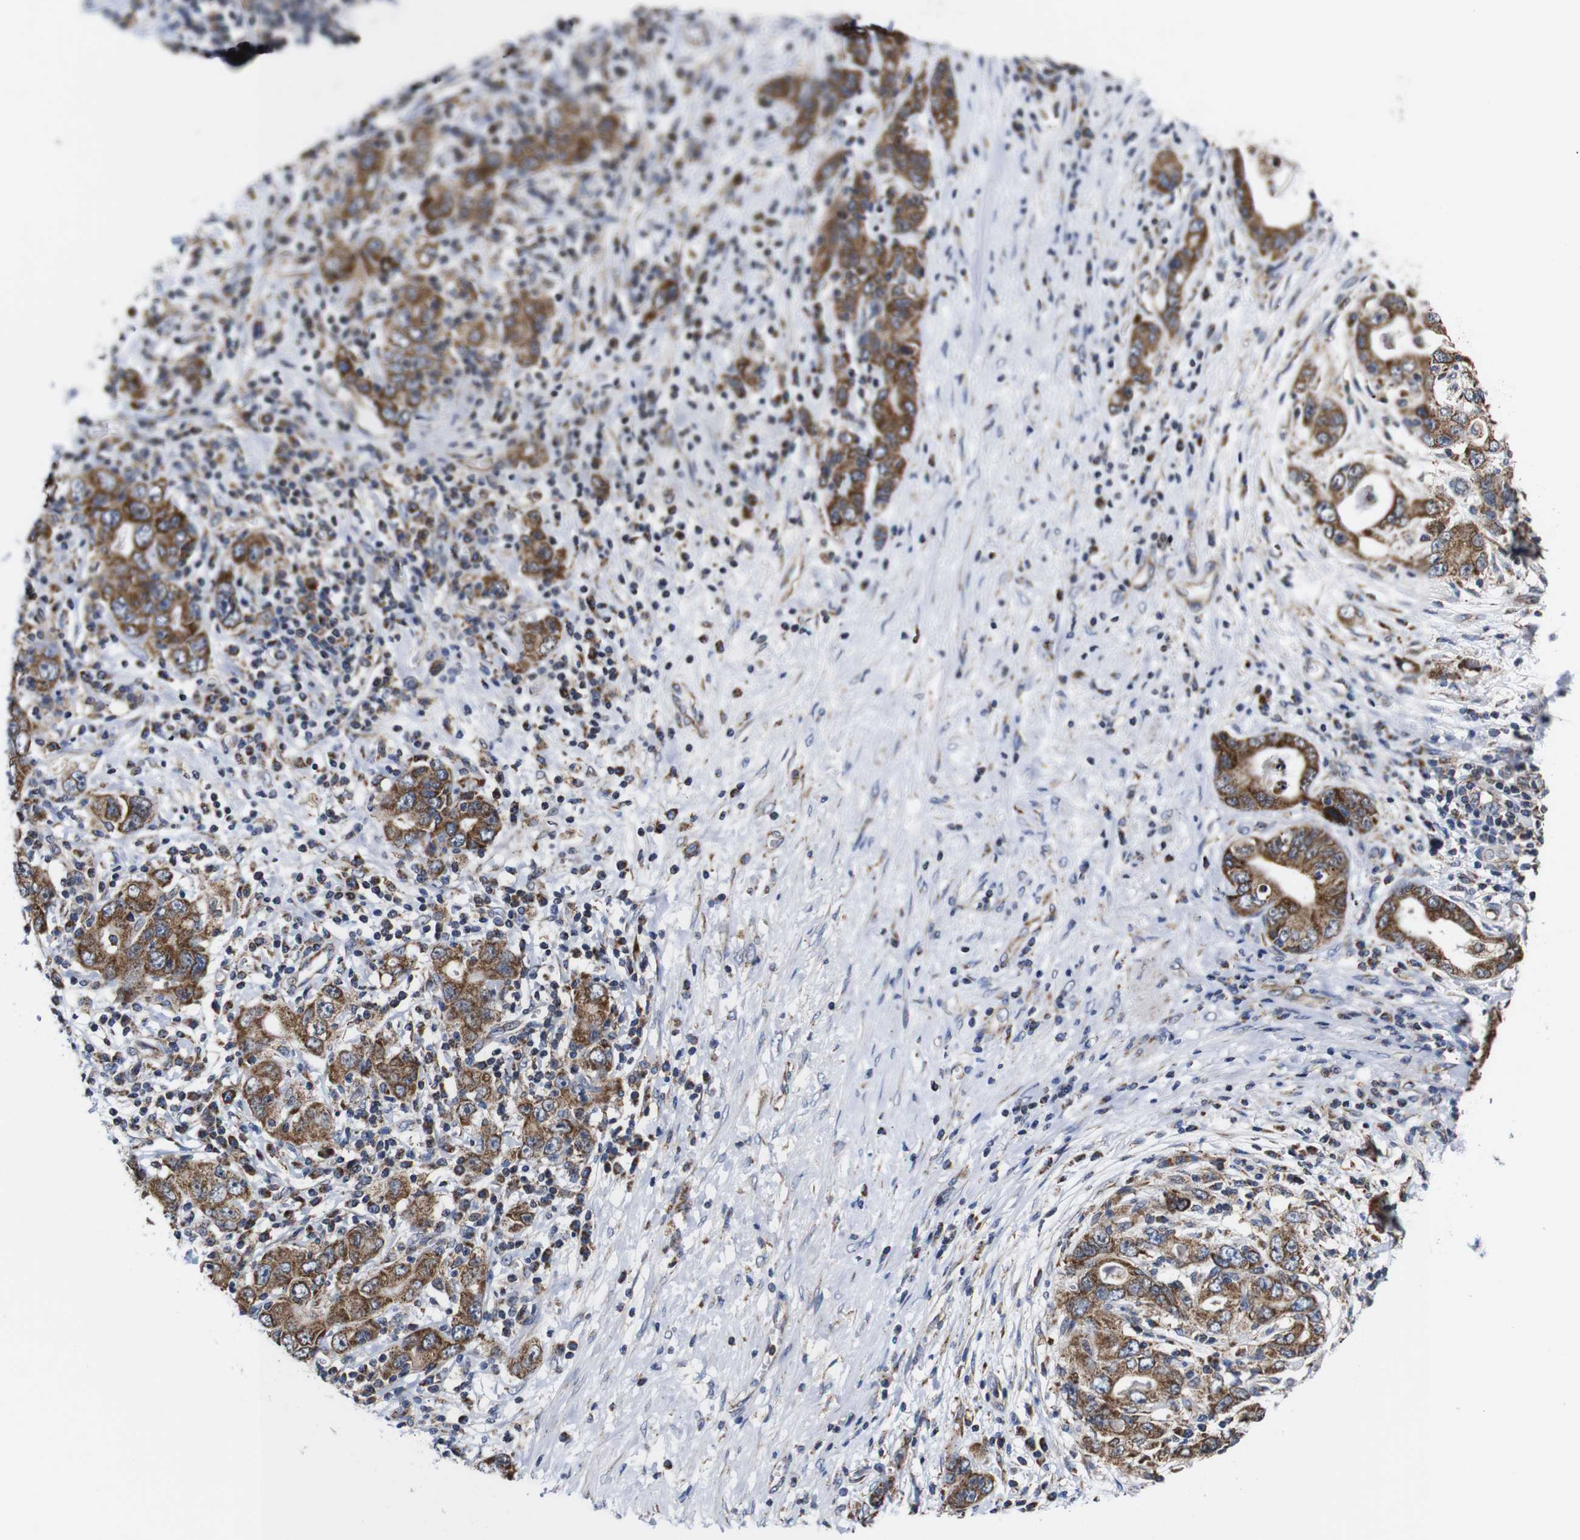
{"staining": {"intensity": "strong", "quantity": ">75%", "location": "cytoplasmic/membranous"}, "tissue": "stomach cancer", "cell_type": "Tumor cells", "image_type": "cancer", "snomed": [{"axis": "morphology", "description": "Adenocarcinoma, NOS"}, {"axis": "topography", "description": "Stomach, lower"}], "caption": "Human stomach cancer (adenocarcinoma) stained with a protein marker shows strong staining in tumor cells.", "gene": "C17orf80", "patient": {"sex": "female", "age": 93}}